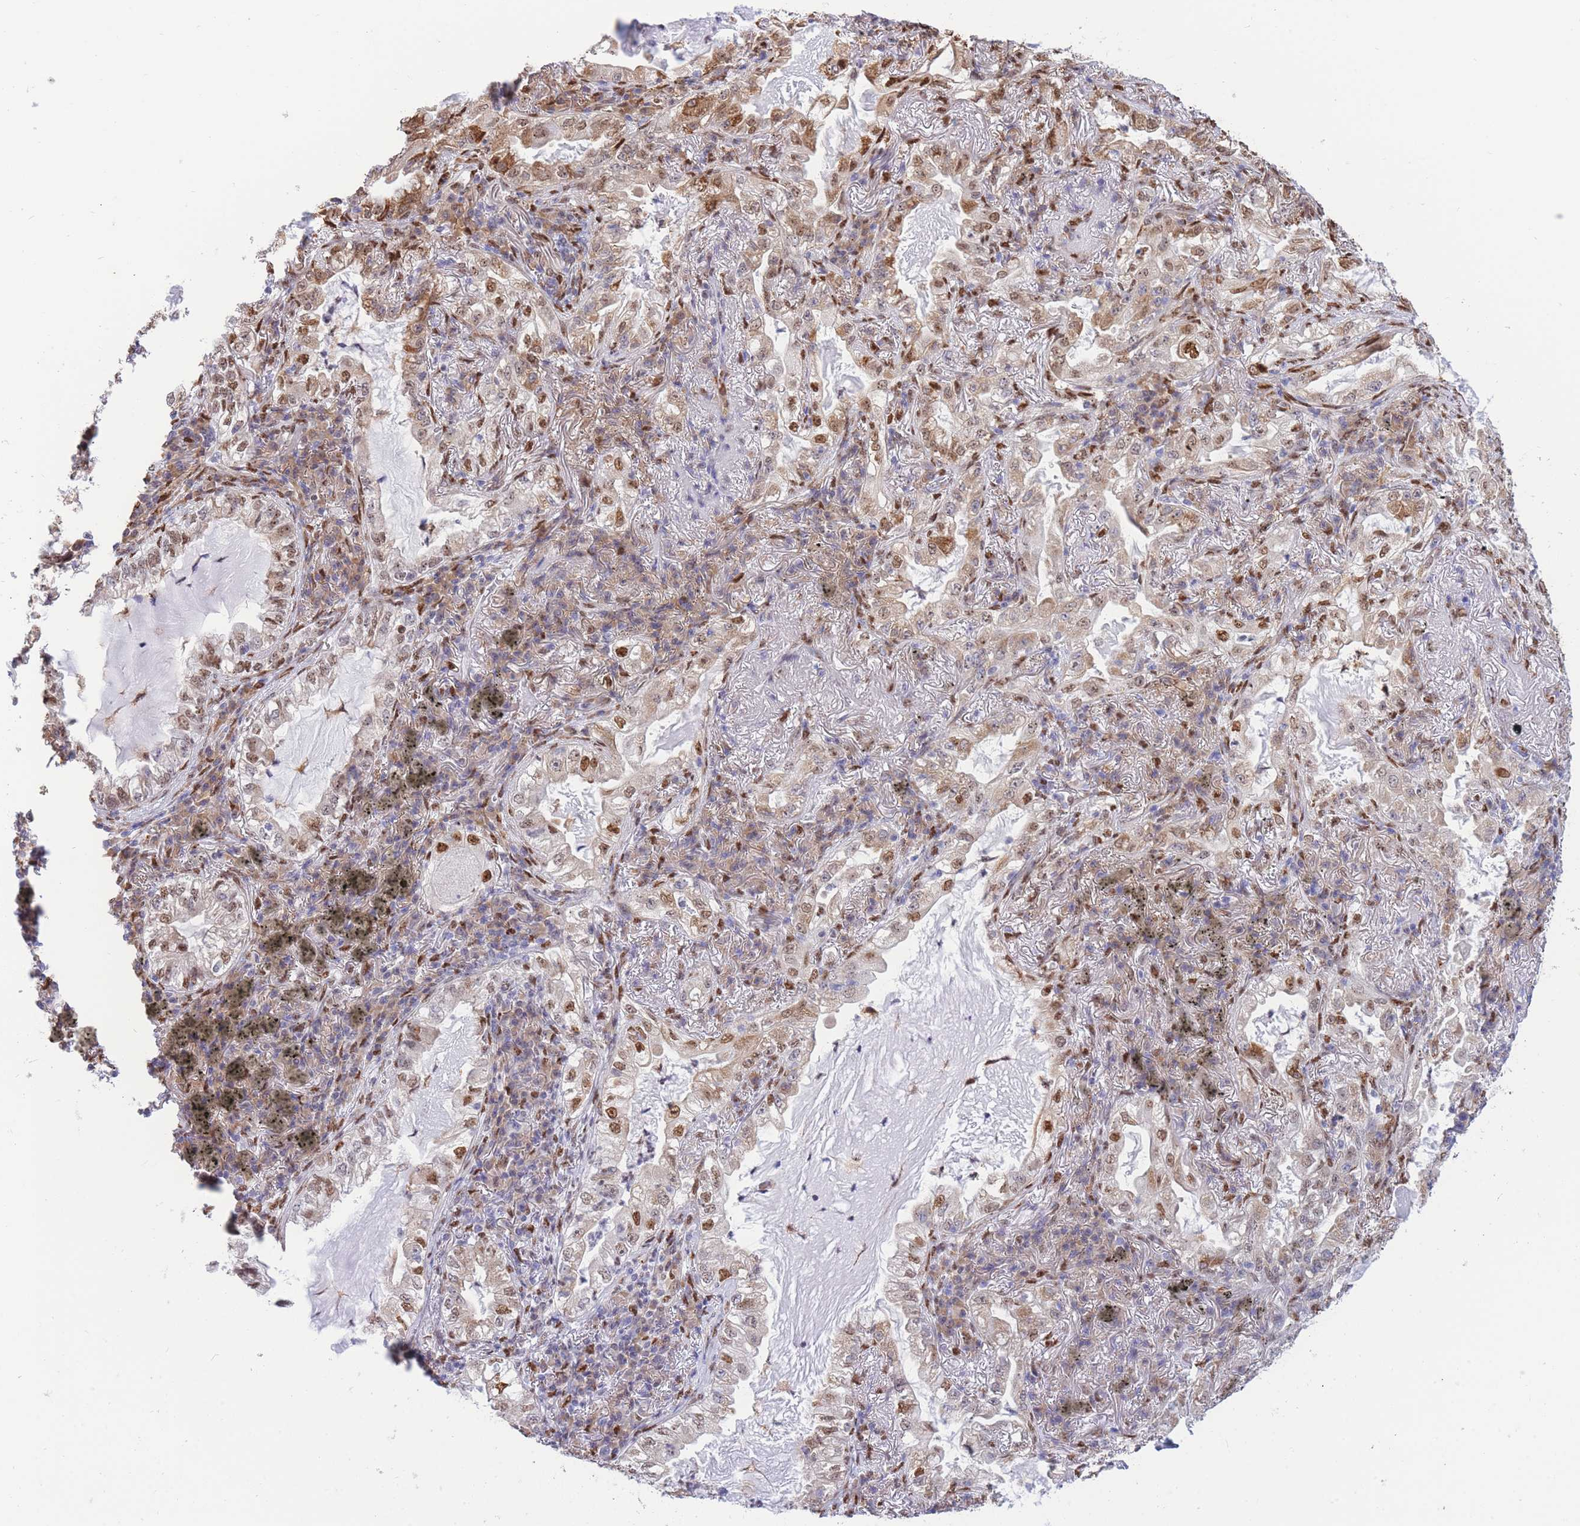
{"staining": {"intensity": "weak", "quantity": ">75%", "location": "cytoplasmic/membranous,nuclear"}, "tissue": "lung cancer", "cell_type": "Tumor cells", "image_type": "cancer", "snomed": [{"axis": "morphology", "description": "Adenocarcinoma, NOS"}, {"axis": "topography", "description": "Lung"}], "caption": "IHC photomicrograph of lung cancer (adenocarcinoma) stained for a protein (brown), which demonstrates low levels of weak cytoplasmic/membranous and nuclear staining in about >75% of tumor cells.", "gene": "FAM153A", "patient": {"sex": "female", "age": 73}}